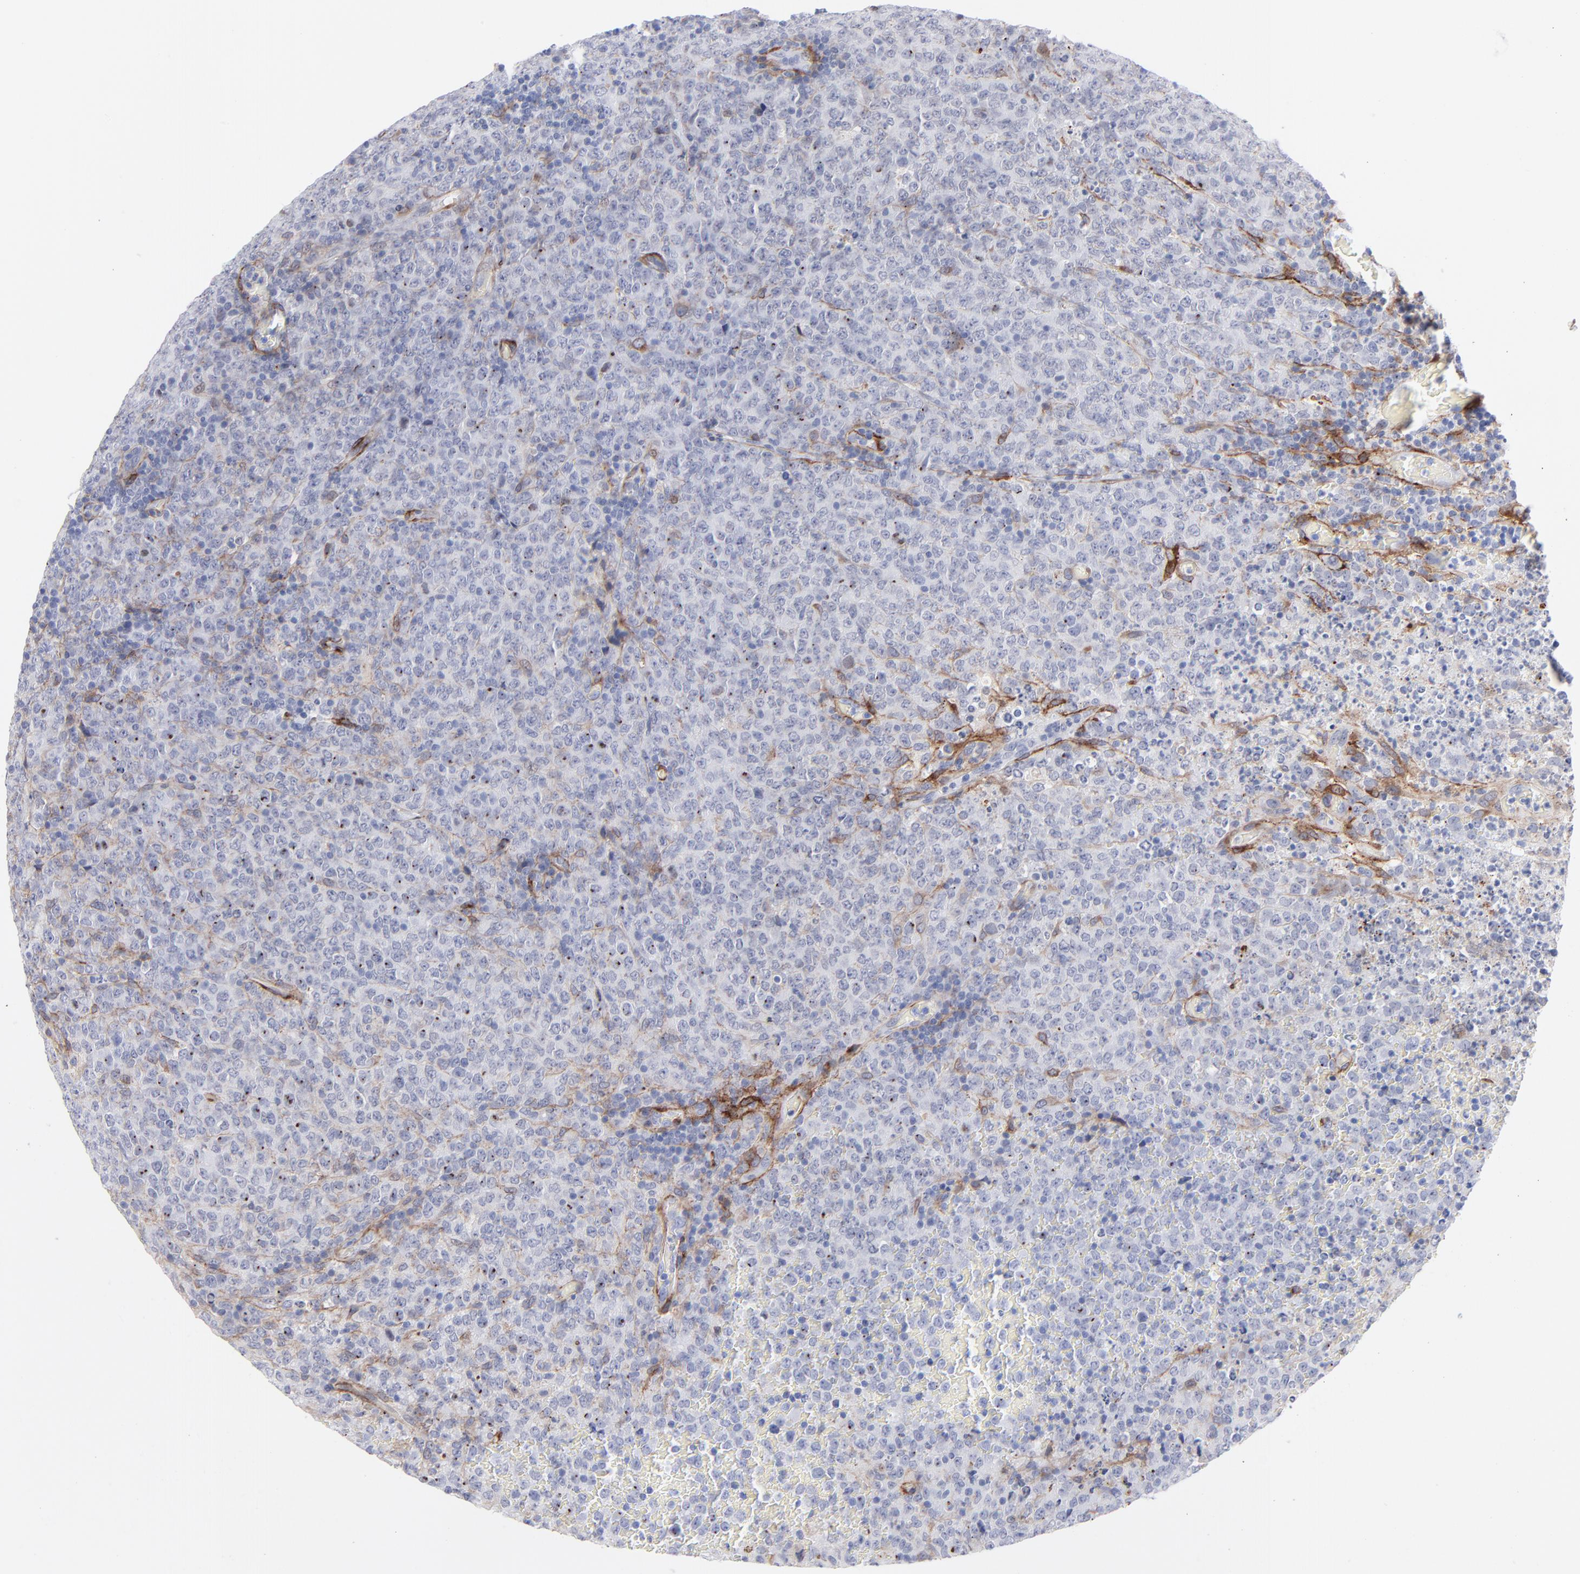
{"staining": {"intensity": "negative", "quantity": "none", "location": "none"}, "tissue": "lymphoma", "cell_type": "Tumor cells", "image_type": "cancer", "snomed": [{"axis": "morphology", "description": "Malignant lymphoma, non-Hodgkin's type, High grade"}, {"axis": "topography", "description": "Tonsil"}], "caption": "The histopathology image reveals no significant staining in tumor cells of lymphoma.", "gene": "PDGFRB", "patient": {"sex": "female", "age": 36}}